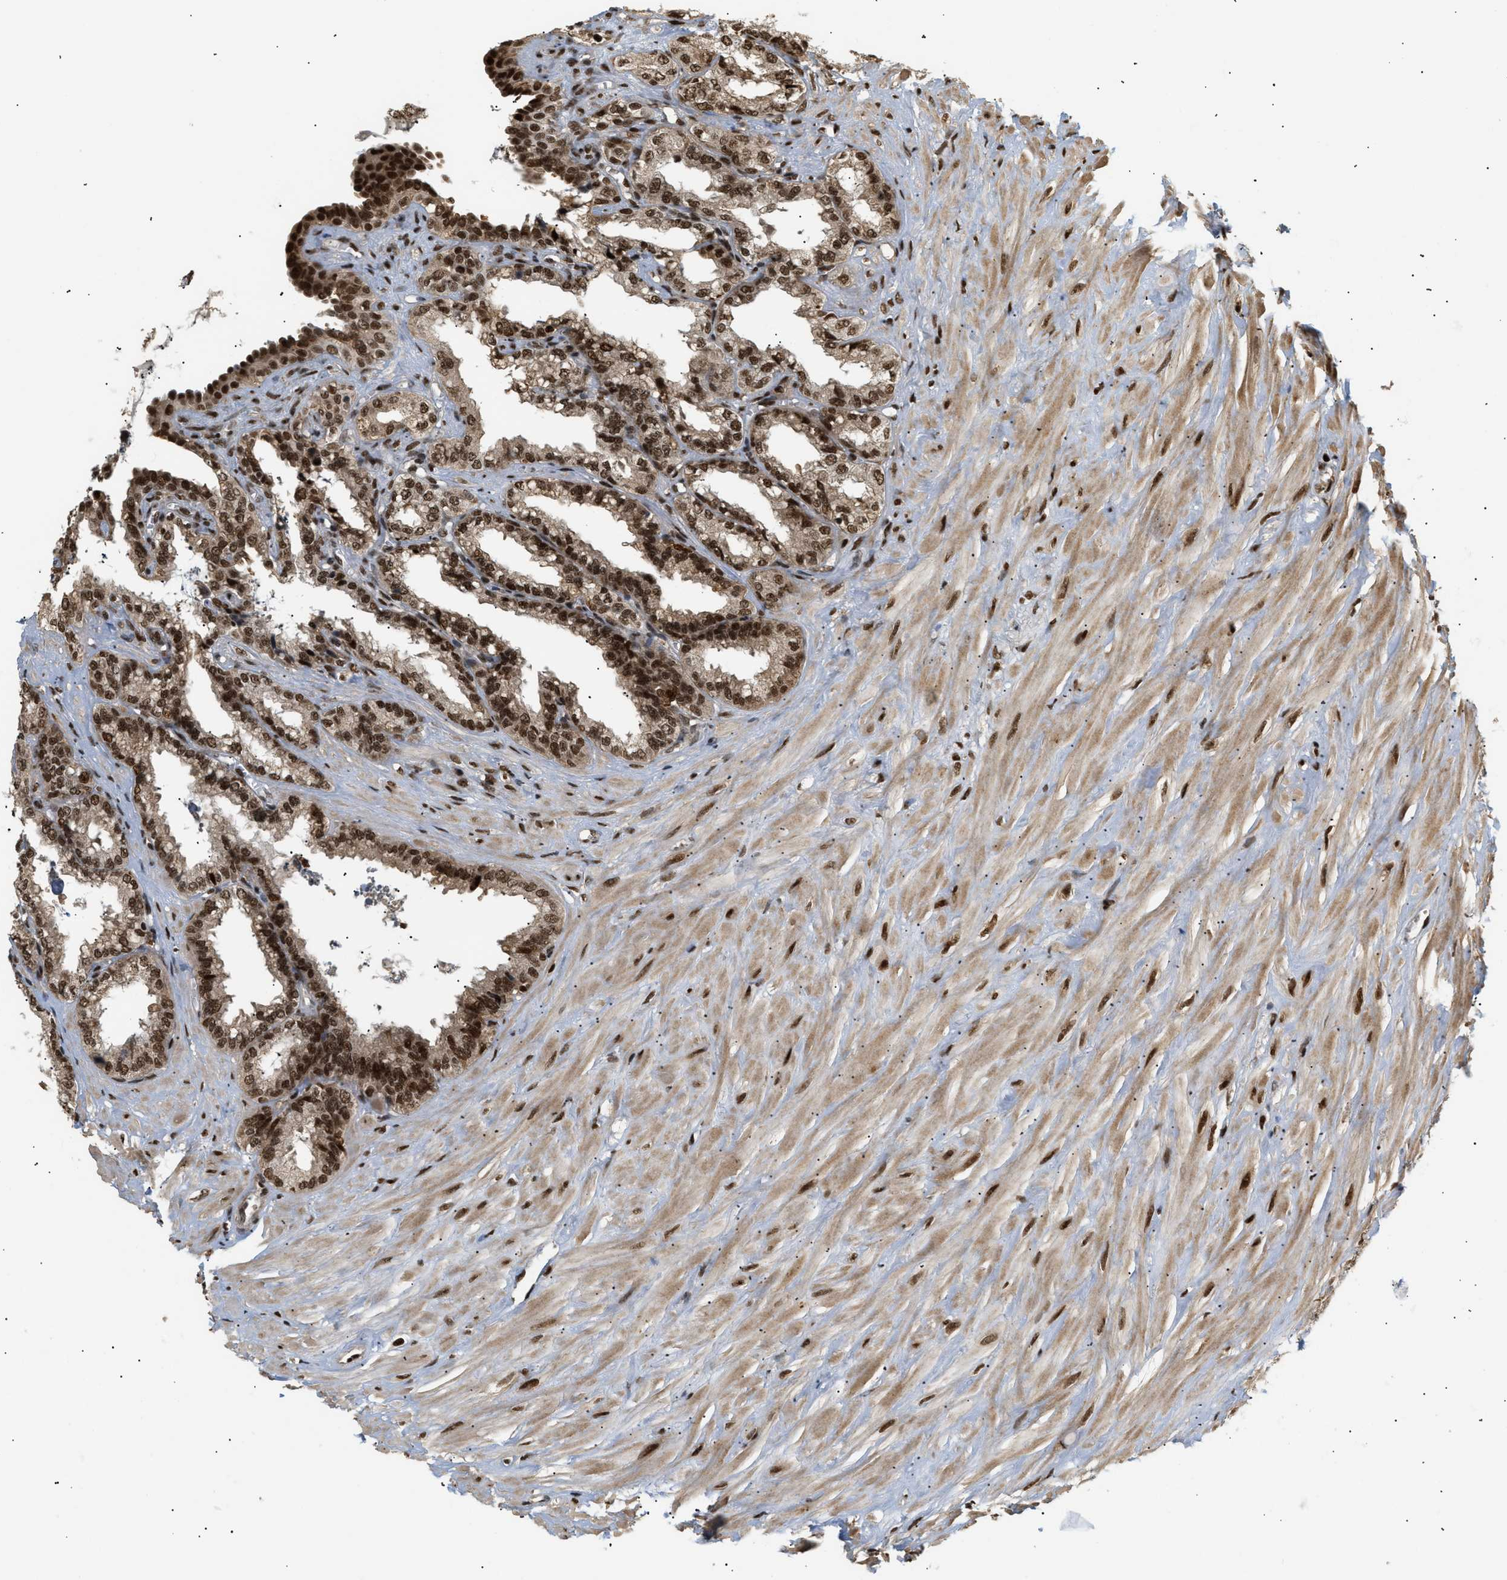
{"staining": {"intensity": "strong", "quantity": ">75%", "location": "nuclear"}, "tissue": "seminal vesicle", "cell_type": "Glandular cells", "image_type": "normal", "snomed": [{"axis": "morphology", "description": "Normal tissue, NOS"}, {"axis": "topography", "description": "Seminal veicle"}], "caption": "This histopathology image exhibits immunohistochemistry (IHC) staining of unremarkable human seminal vesicle, with high strong nuclear positivity in about >75% of glandular cells.", "gene": "RBM5", "patient": {"sex": "male", "age": 64}}